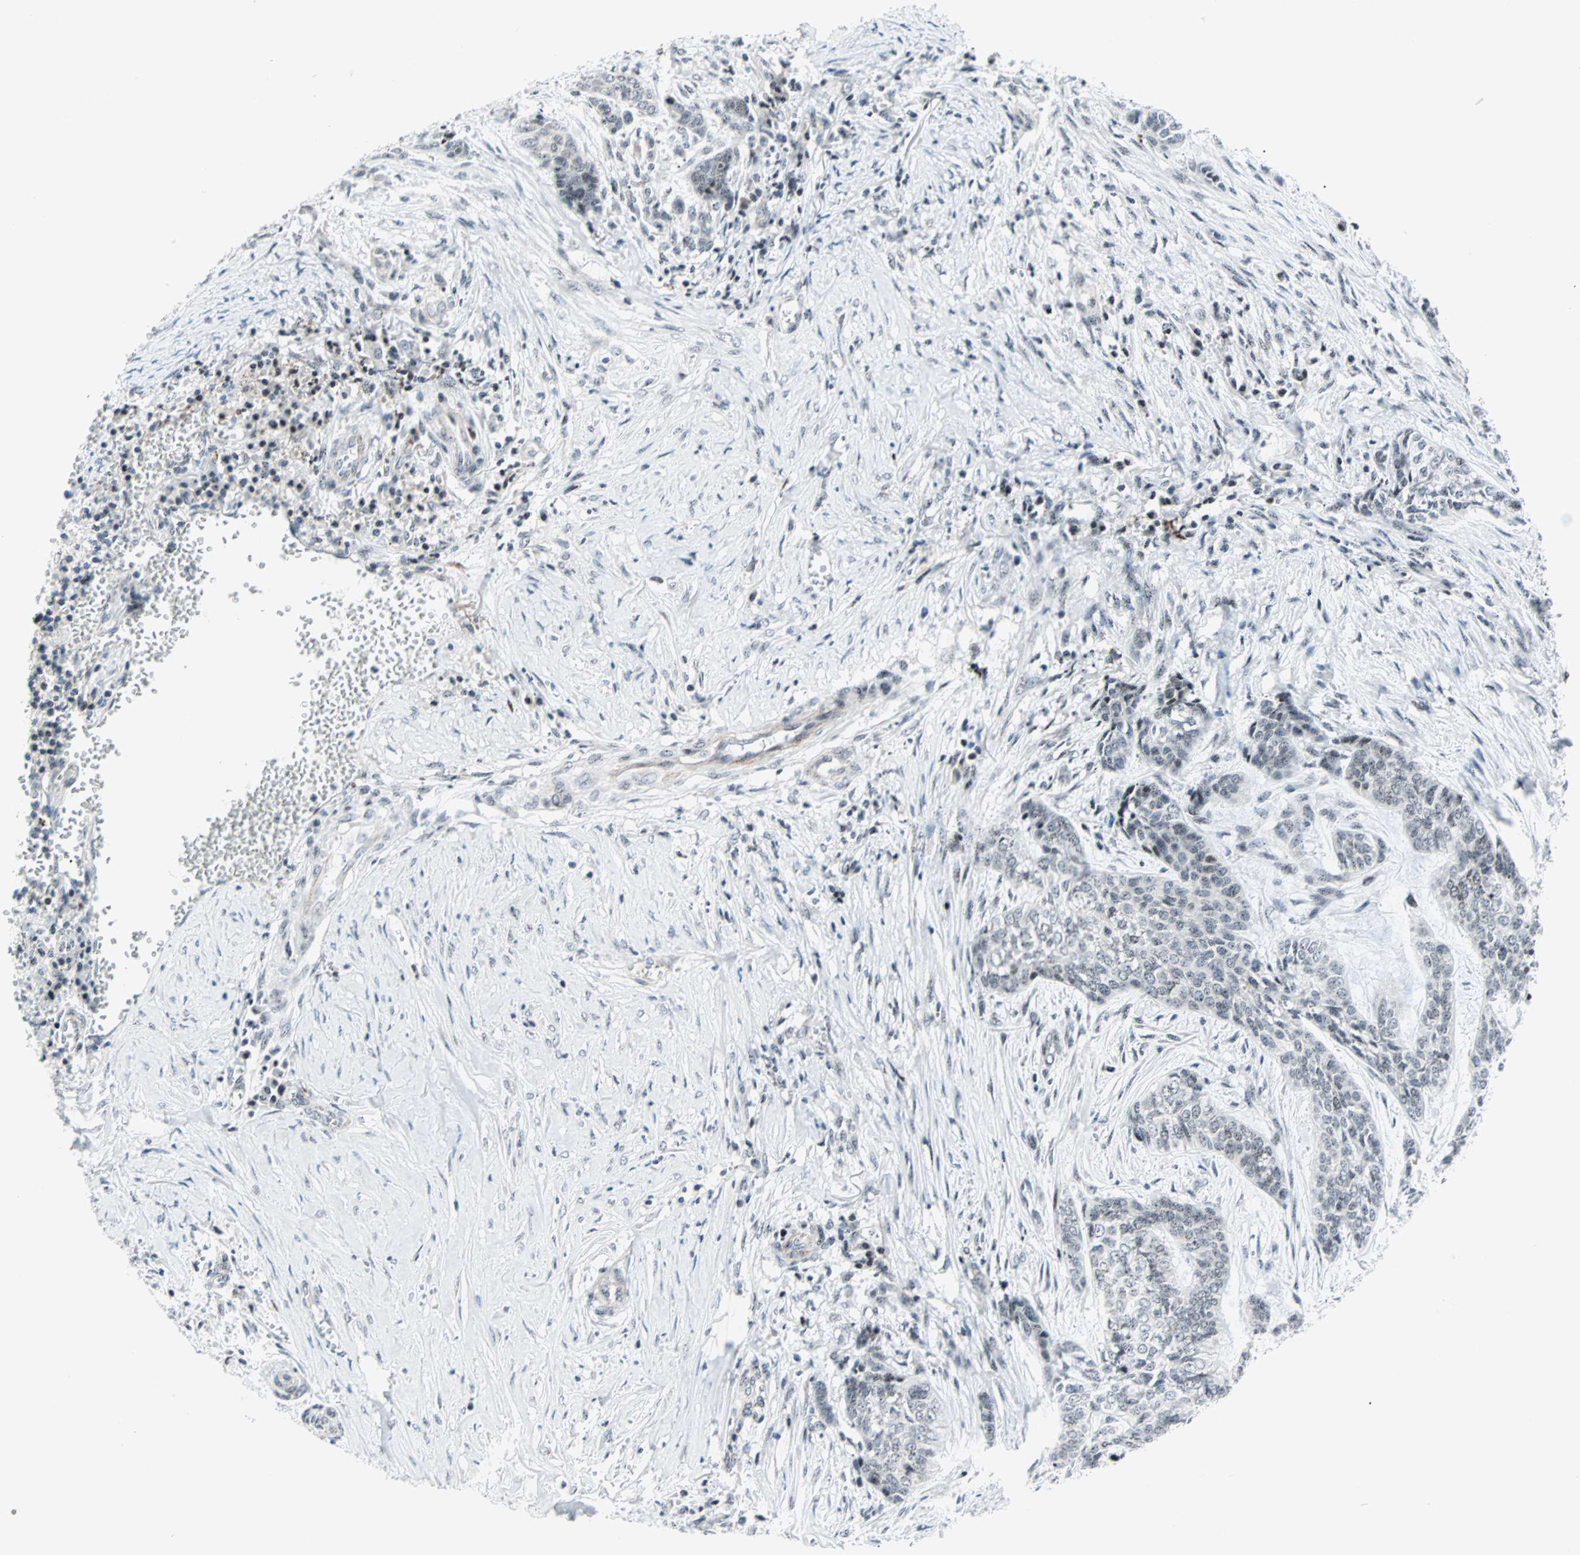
{"staining": {"intensity": "weak", "quantity": "25%-75%", "location": "nuclear"}, "tissue": "skin cancer", "cell_type": "Tumor cells", "image_type": "cancer", "snomed": [{"axis": "morphology", "description": "Basal cell carcinoma"}, {"axis": "topography", "description": "Skin"}], "caption": "A brown stain shows weak nuclear expression of a protein in skin cancer tumor cells.", "gene": "CENPA", "patient": {"sex": "female", "age": 64}}